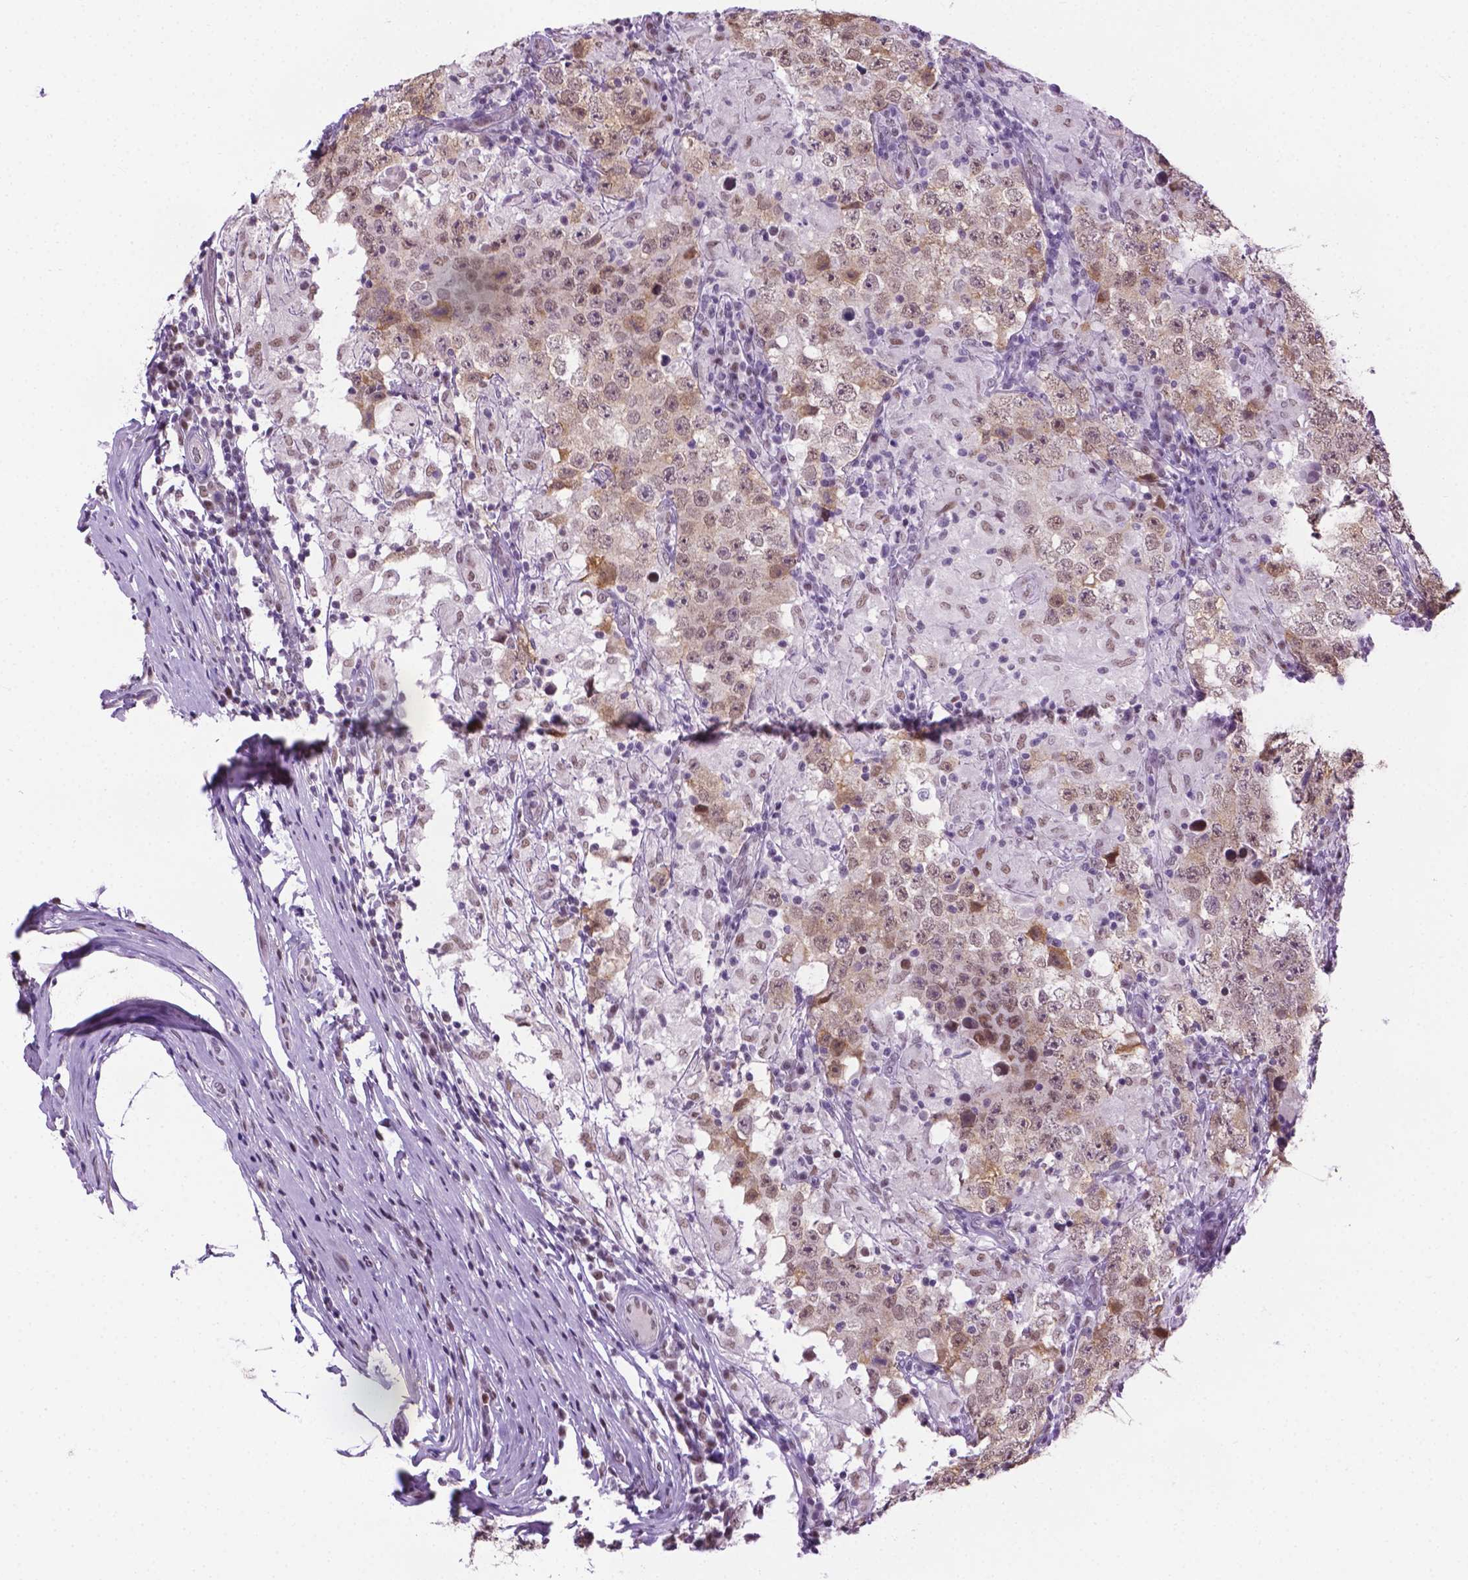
{"staining": {"intensity": "weak", "quantity": ">75%", "location": "nuclear"}, "tissue": "testis cancer", "cell_type": "Tumor cells", "image_type": "cancer", "snomed": [{"axis": "morphology", "description": "Seminoma, NOS"}, {"axis": "morphology", "description": "Carcinoma, Embryonal, NOS"}, {"axis": "topography", "description": "Testis"}], "caption": "Protein expression analysis of embryonal carcinoma (testis) demonstrates weak nuclear staining in about >75% of tumor cells. The staining was performed using DAB to visualize the protein expression in brown, while the nuclei were stained in blue with hematoxylin (Magnification: 20x).", "gene": "ABI2", "patient": {"sex": "male", "age": 41}}